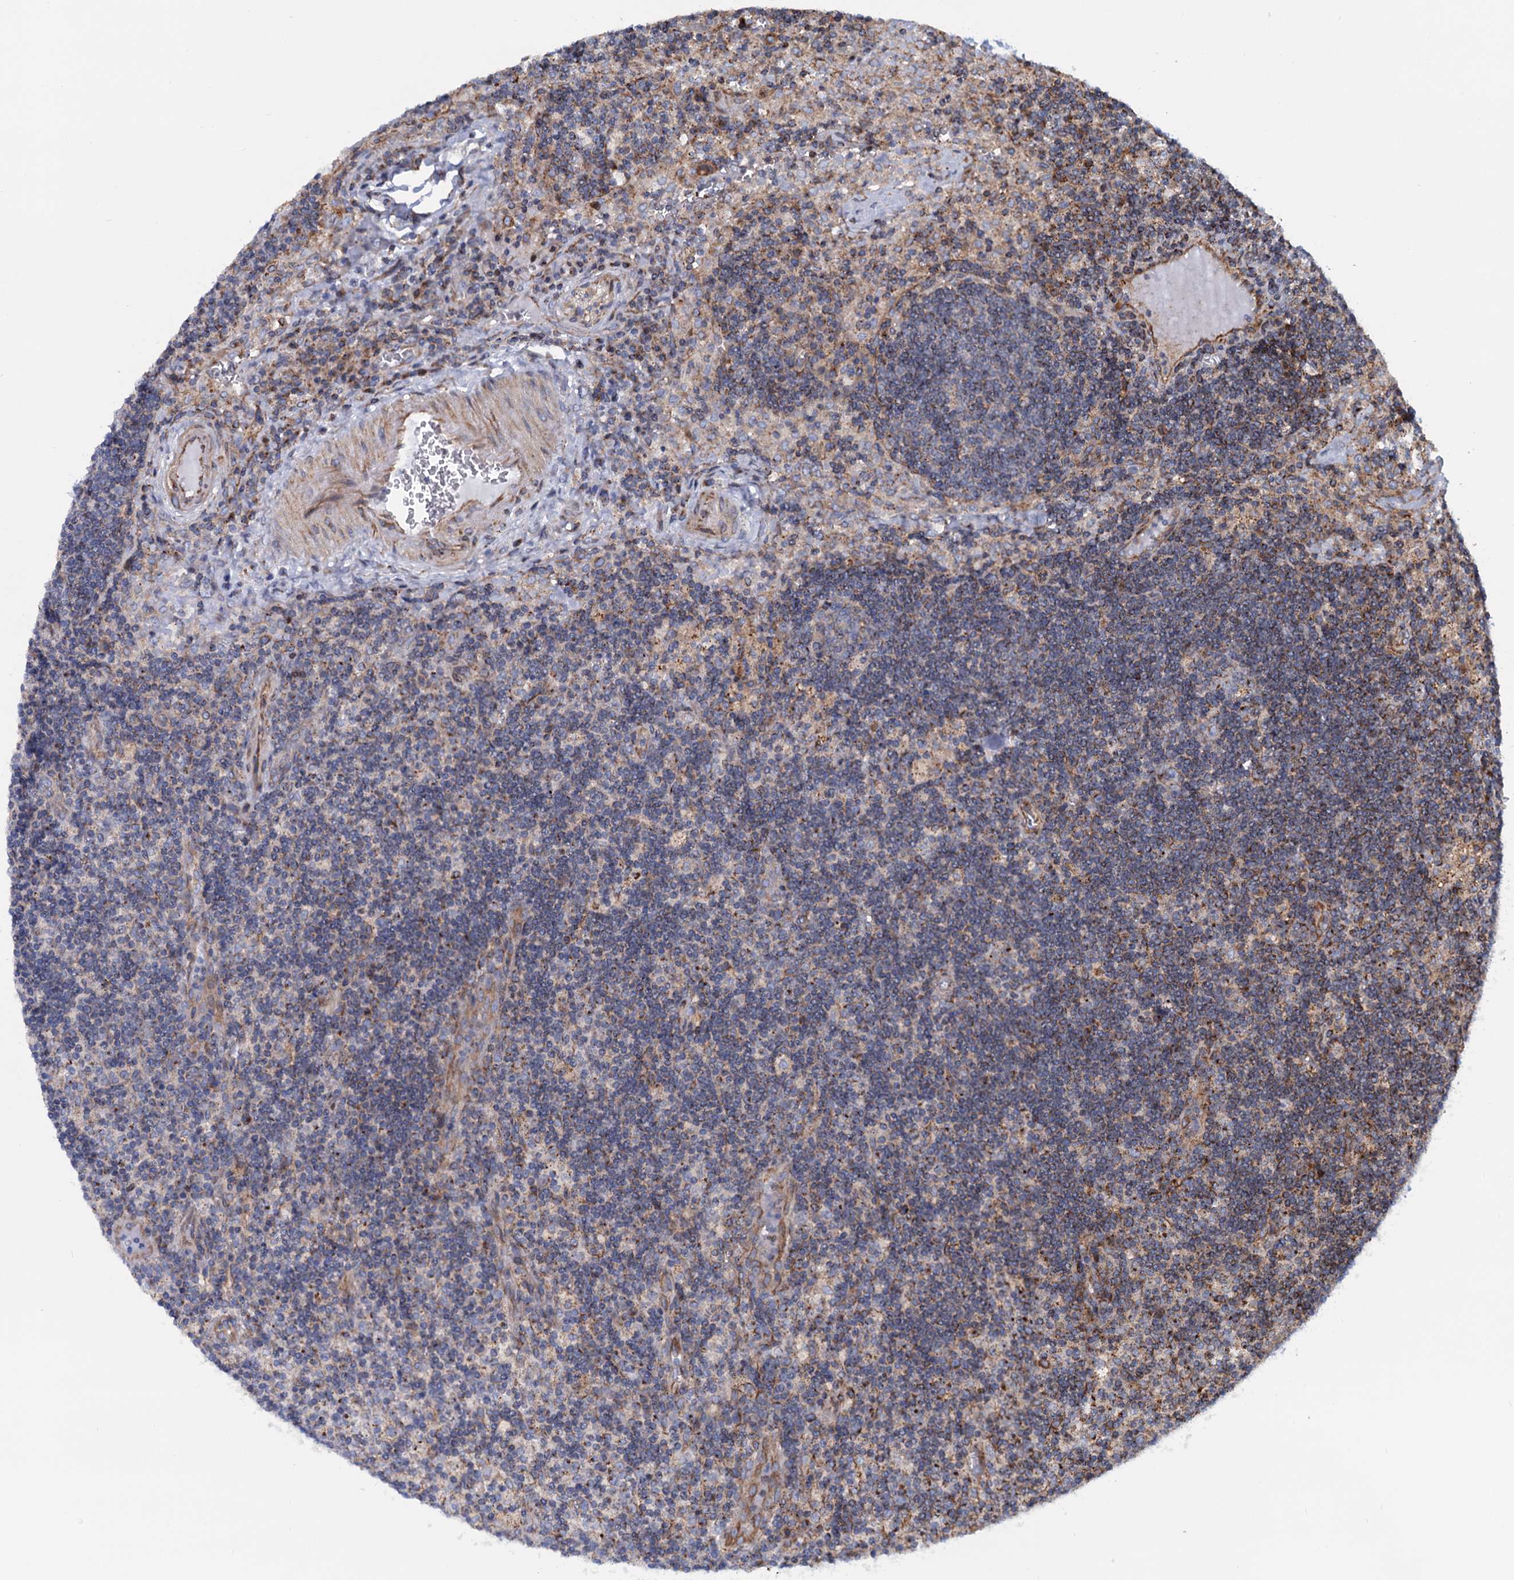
{"staining": {"intensity": "weak", "quantity": "<25%", "location": "cytoplasmic/membranous"}, "tissue": "lymph node", "cell_type": "Germinal center cells", "image_type": "normal", "snomed": [{"axis": "morphology", "description": "Normal tissue, NOS"}, {"axis": "topography", "description": "Lymph node"}], "caption": "A high-resolution micrograph shows immunohistochemistry (IHC) staining of benign lymph node, which exhibits no significant positivity in germinal center cells. The staining is performed using DAB (3,3'-diaminobenzidine) brown chromogen with nuclei counter-stained in using hematoxylin.", "gene": "PSEN1", "patient": {"sex": "male", "age": 58}}